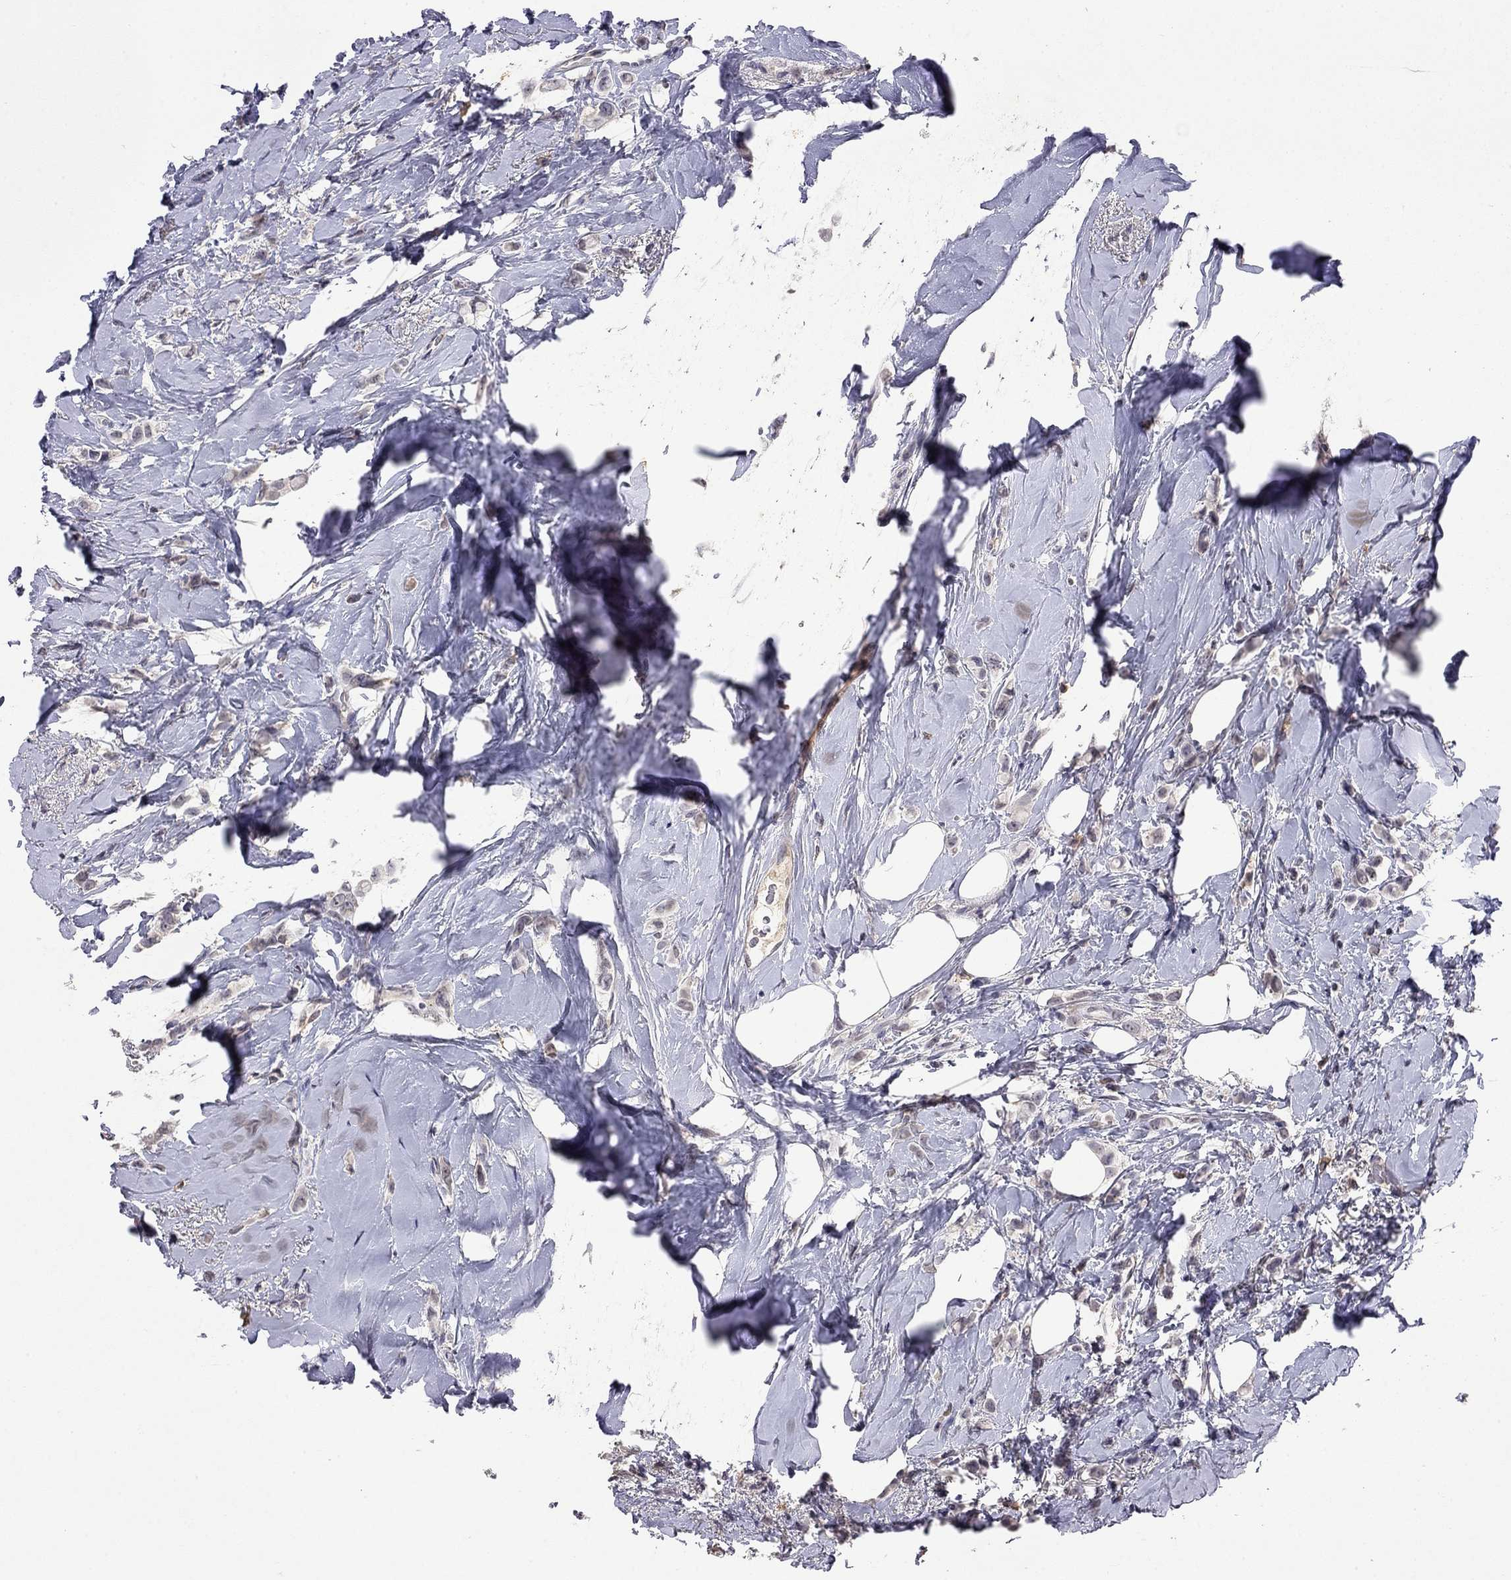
{"staining": {"intensity": "negative", "quantity": "none", "location": "none"}, "tissue": "breast cancer", "cell_type": "Tumor cells", "image_type": "cancer", "snomed": [{"axis": "morphology", "description": "Lobular carcinoma"}, {"axis": "topography", "description": "Breast"}], "caption": "Immunohistochemistry micrograph of neoplastic tissue: human breast lobular carcinoma stained with DAB demonstrates no significant protein expression in tumor cells.", "gene": "WNK3", "patient": {"sex": "female", "age": 66}}